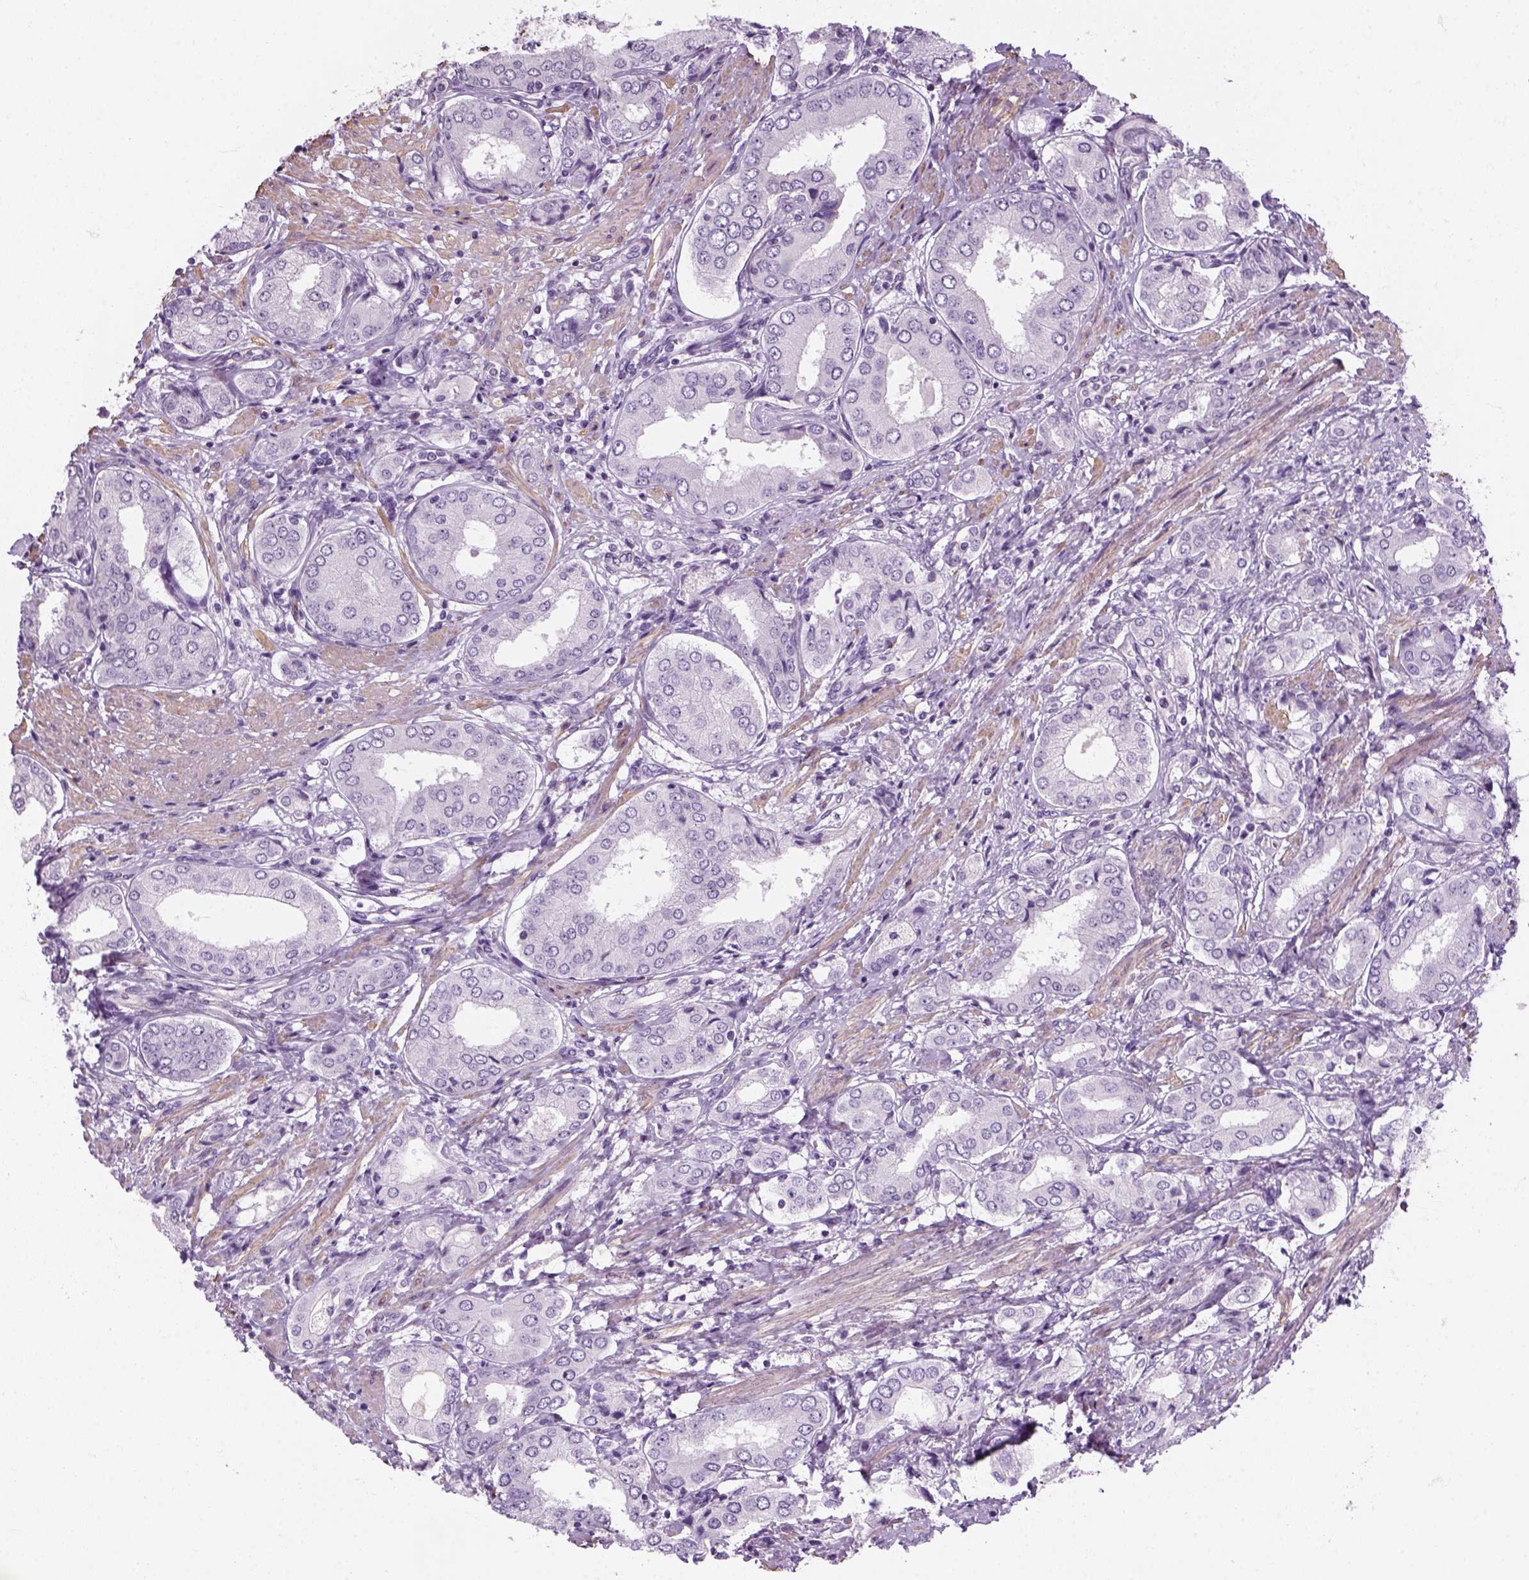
{"staining": {"intensity": "negative", "quantity": "none", "location": "none"}, "tissue": "prostate cancer", "cell_type": "Tumor cells", "image_type": "cancer", "snomed": [{"axis": "morphology", "description": "Adenocarcinoma, NOS"}, {"axis": "topography", "description": "Prostate"}], "caption": "This is an immunohistochemistry histopathology image of human prostate cancer. There is no expression in tumor cells.", "gene": "ZNF865", "patient": {"sex": "male", "age": 63}}